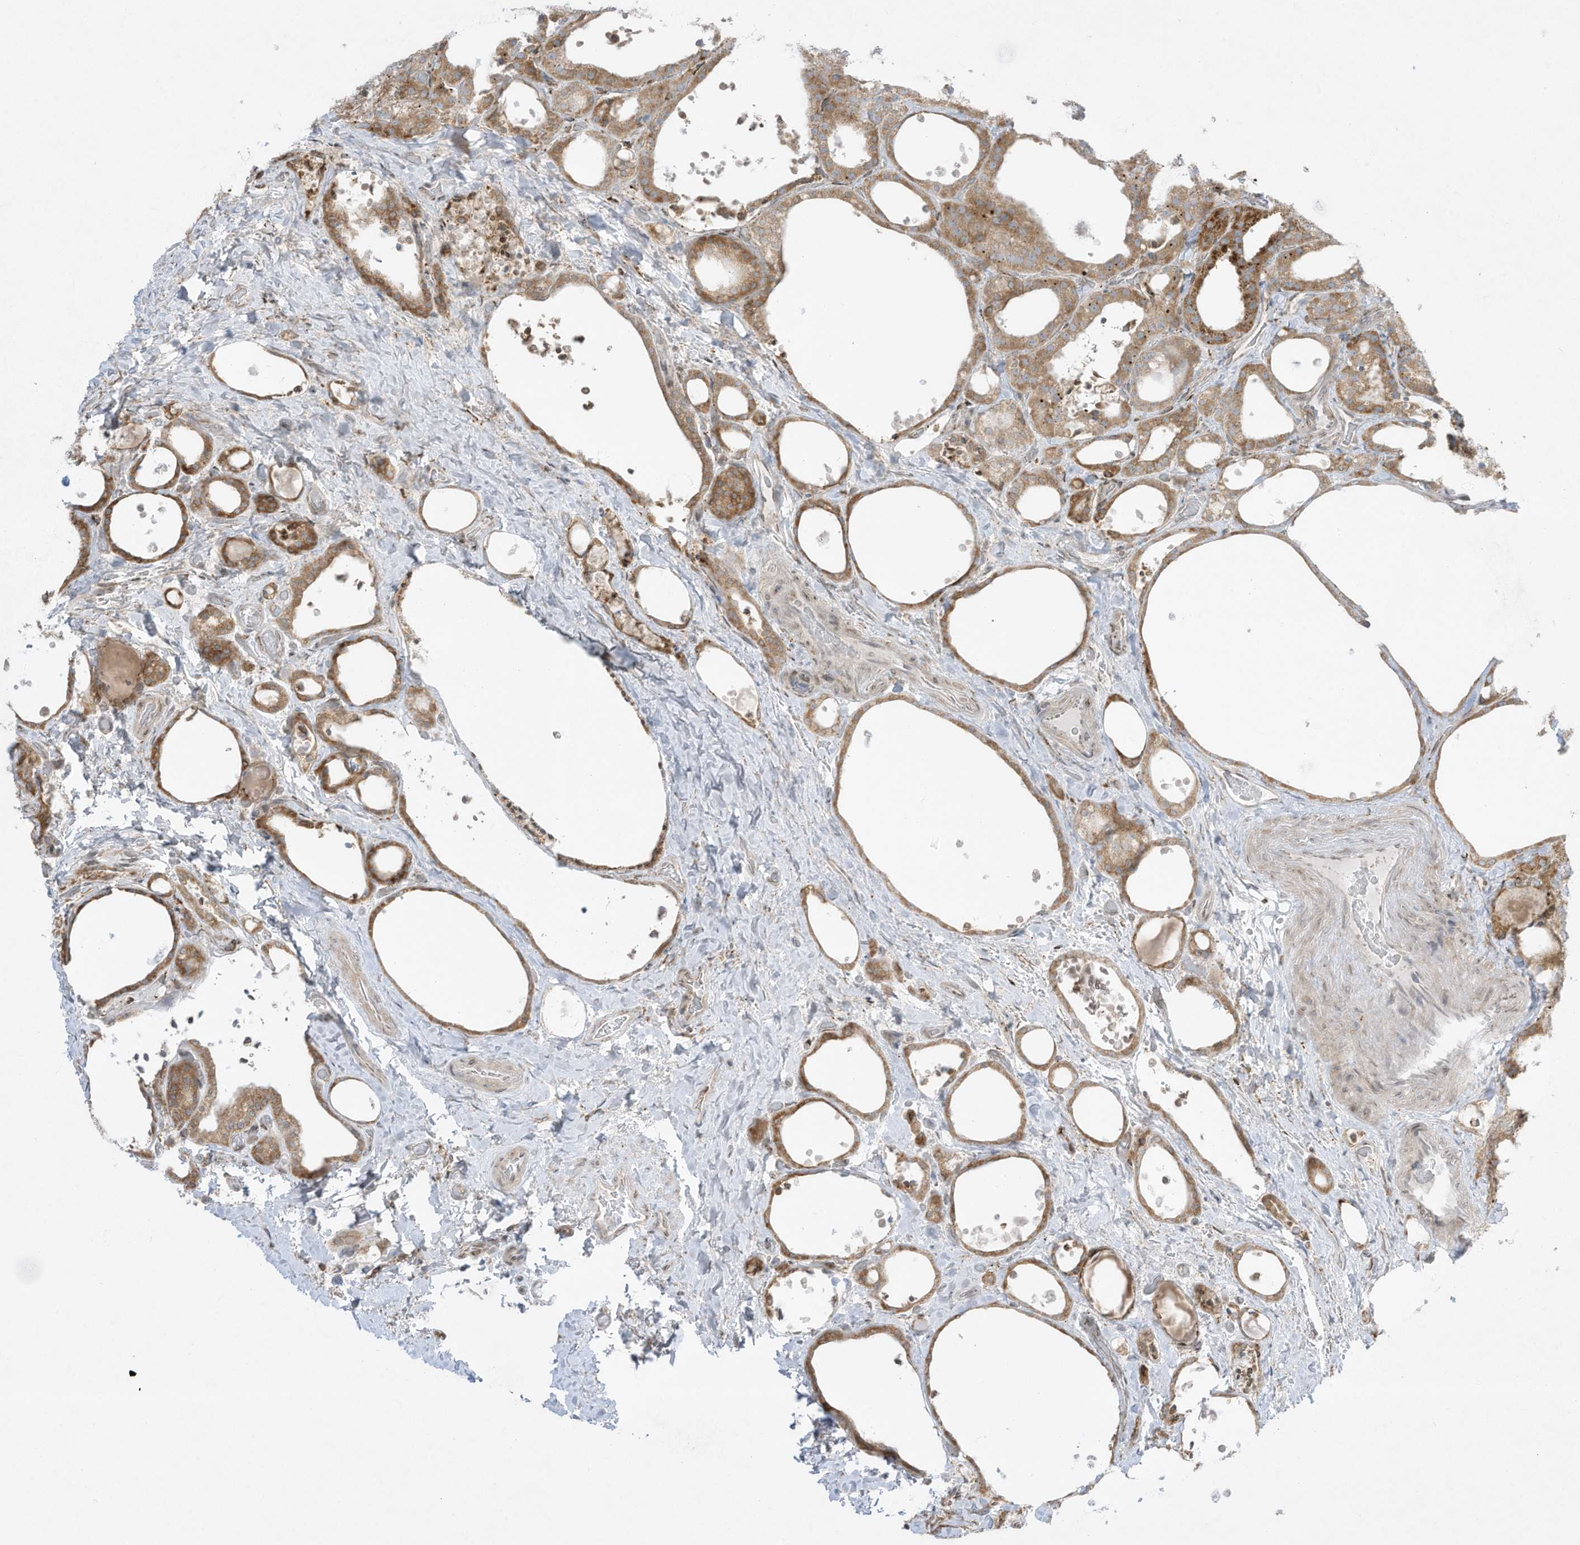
{"staining": {"intensity": "moderate", "quantity": ">75%", "location": "cytoplasmic/membranous"}, "tissue": "thyroid cancer", "cell_type": "Tumor cells", "image_type": "cancer", "snomed": [{"axis": "morphology", "description": "Papillary adenocarcinoma, NOS"}, {"axis": "topography", "description": "Thyroid gland"}], "caption": "IHC staining of thyroid cancer, which displays medium levels of moderate cytoplasmic/membranous staining in approximately >75% of tumor cells indicating moderate cytoplasmic/membranous protein staining. The staining was performed using DAB (brown) for protein detection and nuclei were counterstained in hematoxylin (blue).", "gene": "PTK6", "patient": {"sex": "male", "age": 77}}